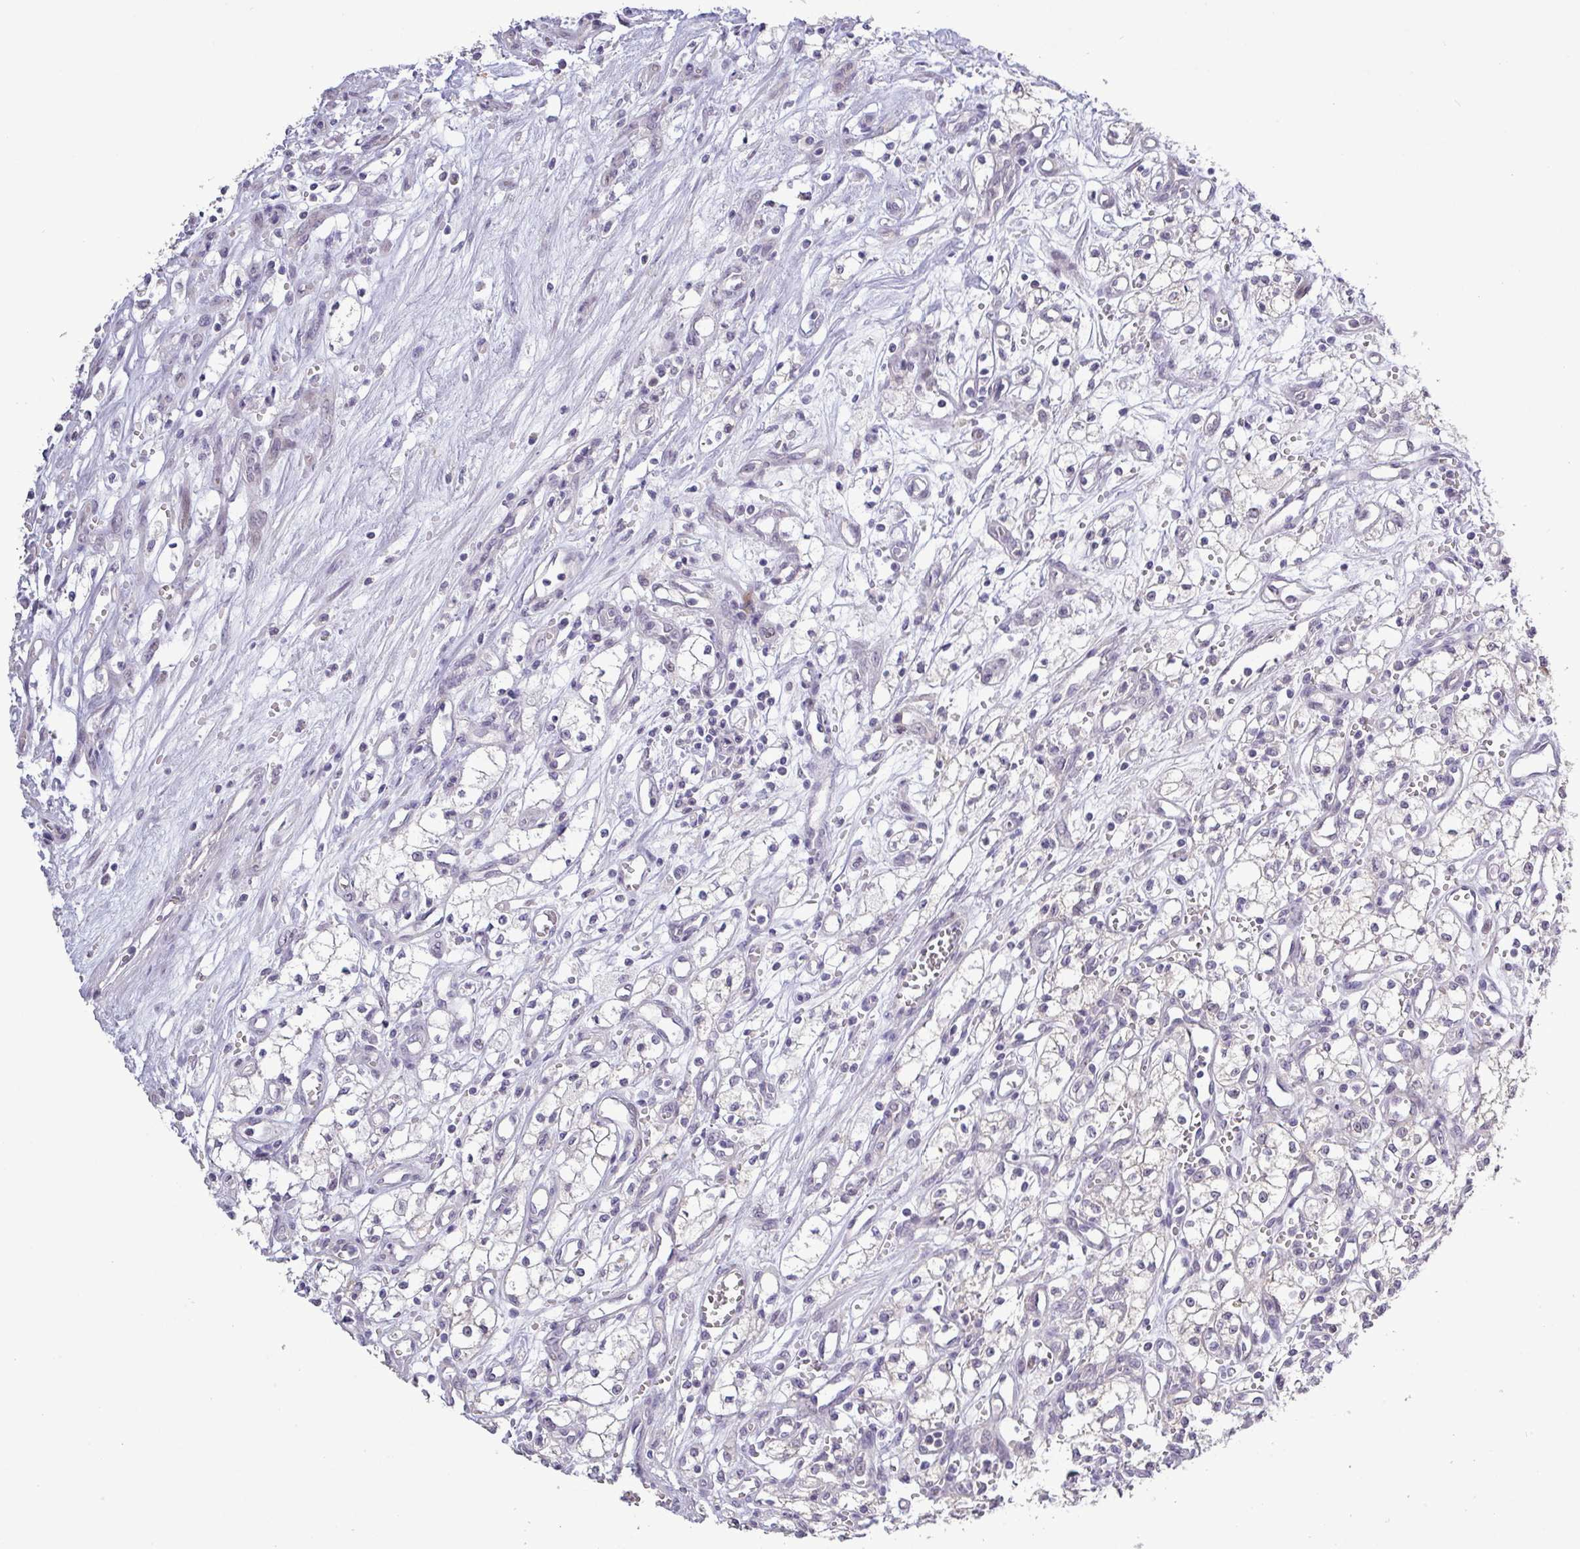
{"staining": {"intensity": "negative", "quantity": "none", "location": "none"}, "tissue": "renal cancer", "cell_type": "Tumor cells", "image_type": "cancer", "snomed": [{"axis": "morphology", "description": "Adenocarcinoma, NOS"}, {"axis": "topography", "description": "Kidney"}], "caption": "The image displays no staining of tumor cells in renal adenocarcinoma.", "gene": "RIPPLY1", "patient": {"sex": "male", "age": 59}}